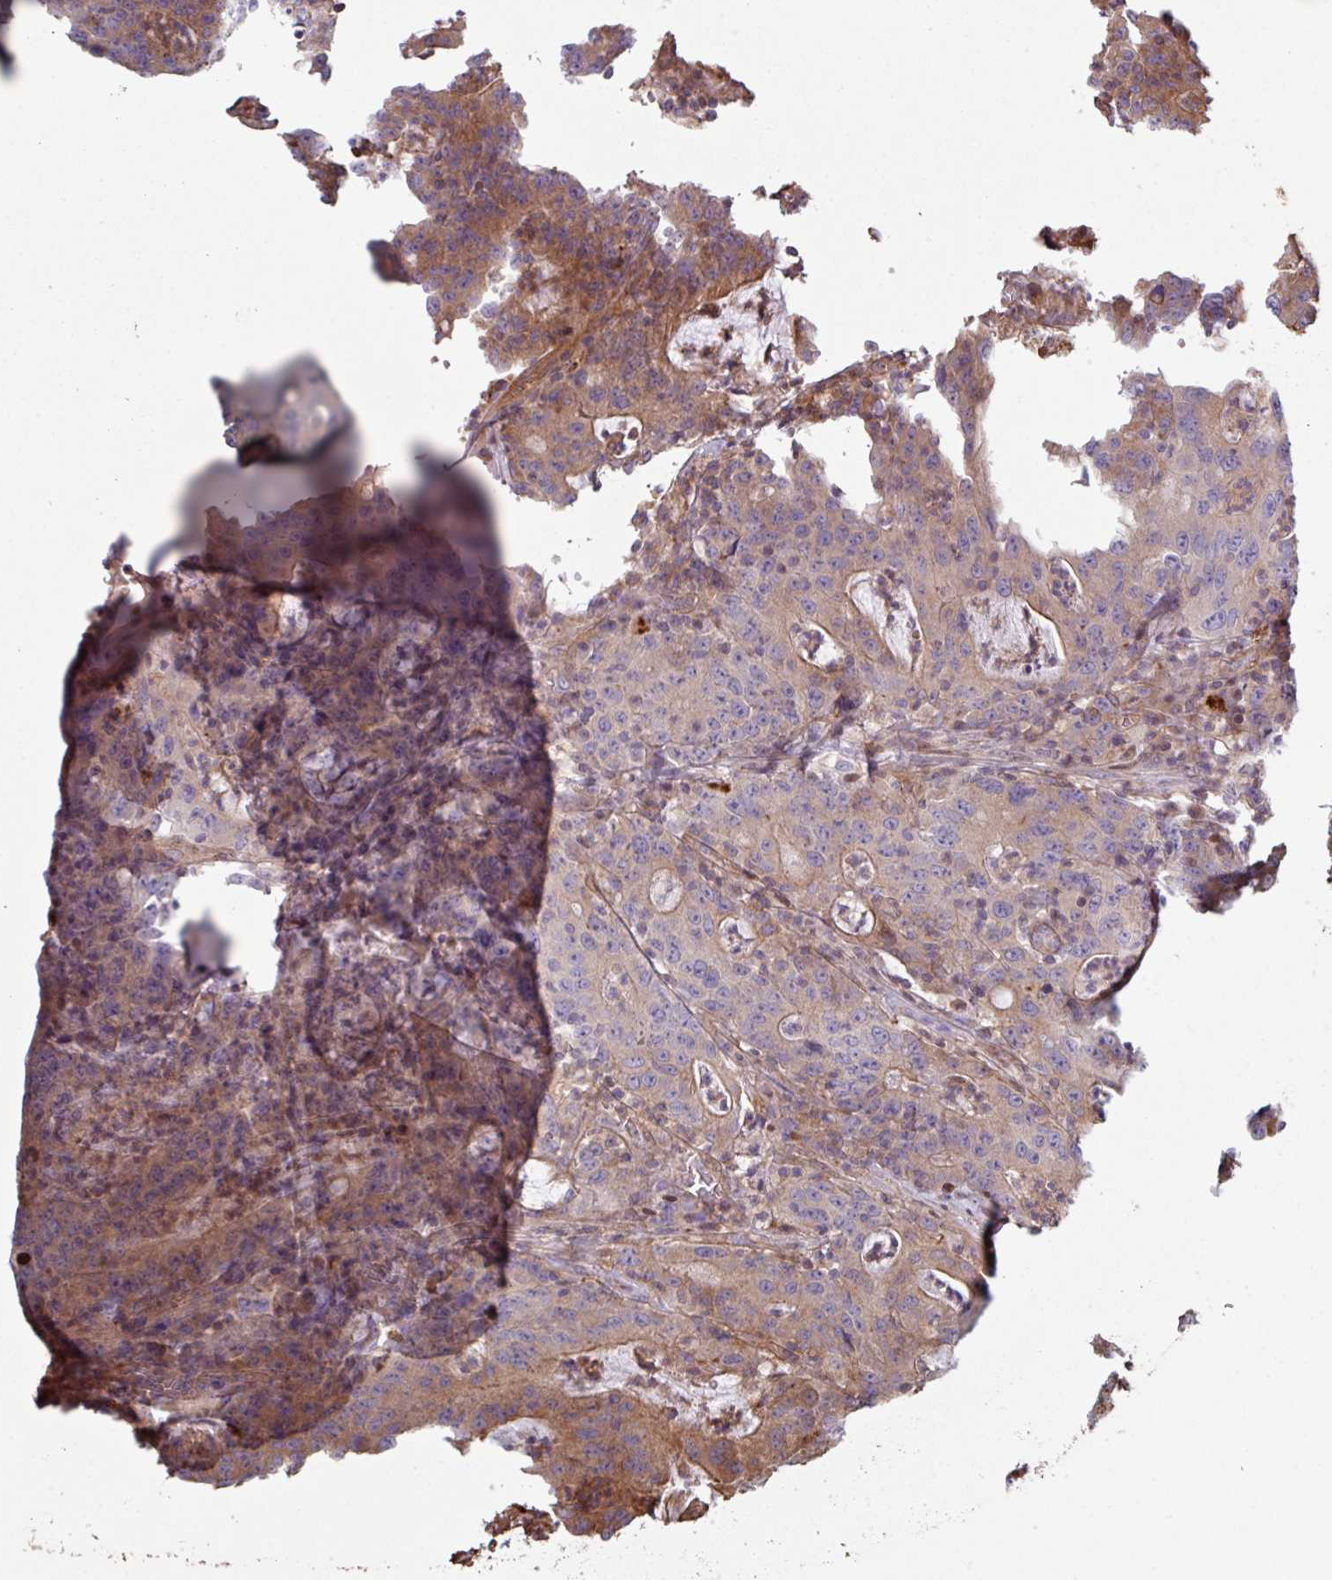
{"staining": {"intensity": "weak", "quantity": "25%-75%", "location": "cytoplasmic/membranous"}, "tissue": "colorectal cancer", "cell_type": "Tumor cells", "image_type": "cancer", "snomed": [{"axis": "morphology", "description": "Adenocarcinoma, NOS"}, {"axis": "topography", "description": "Colon"}], "caption": "Weak cytoplasmic/membranous positivity is seen in approximately 25%-75% of tumor cells in colorectal adenocarcinoma.", "gene": "ANO9", "patient": {"sex": "male", "age": 83}}